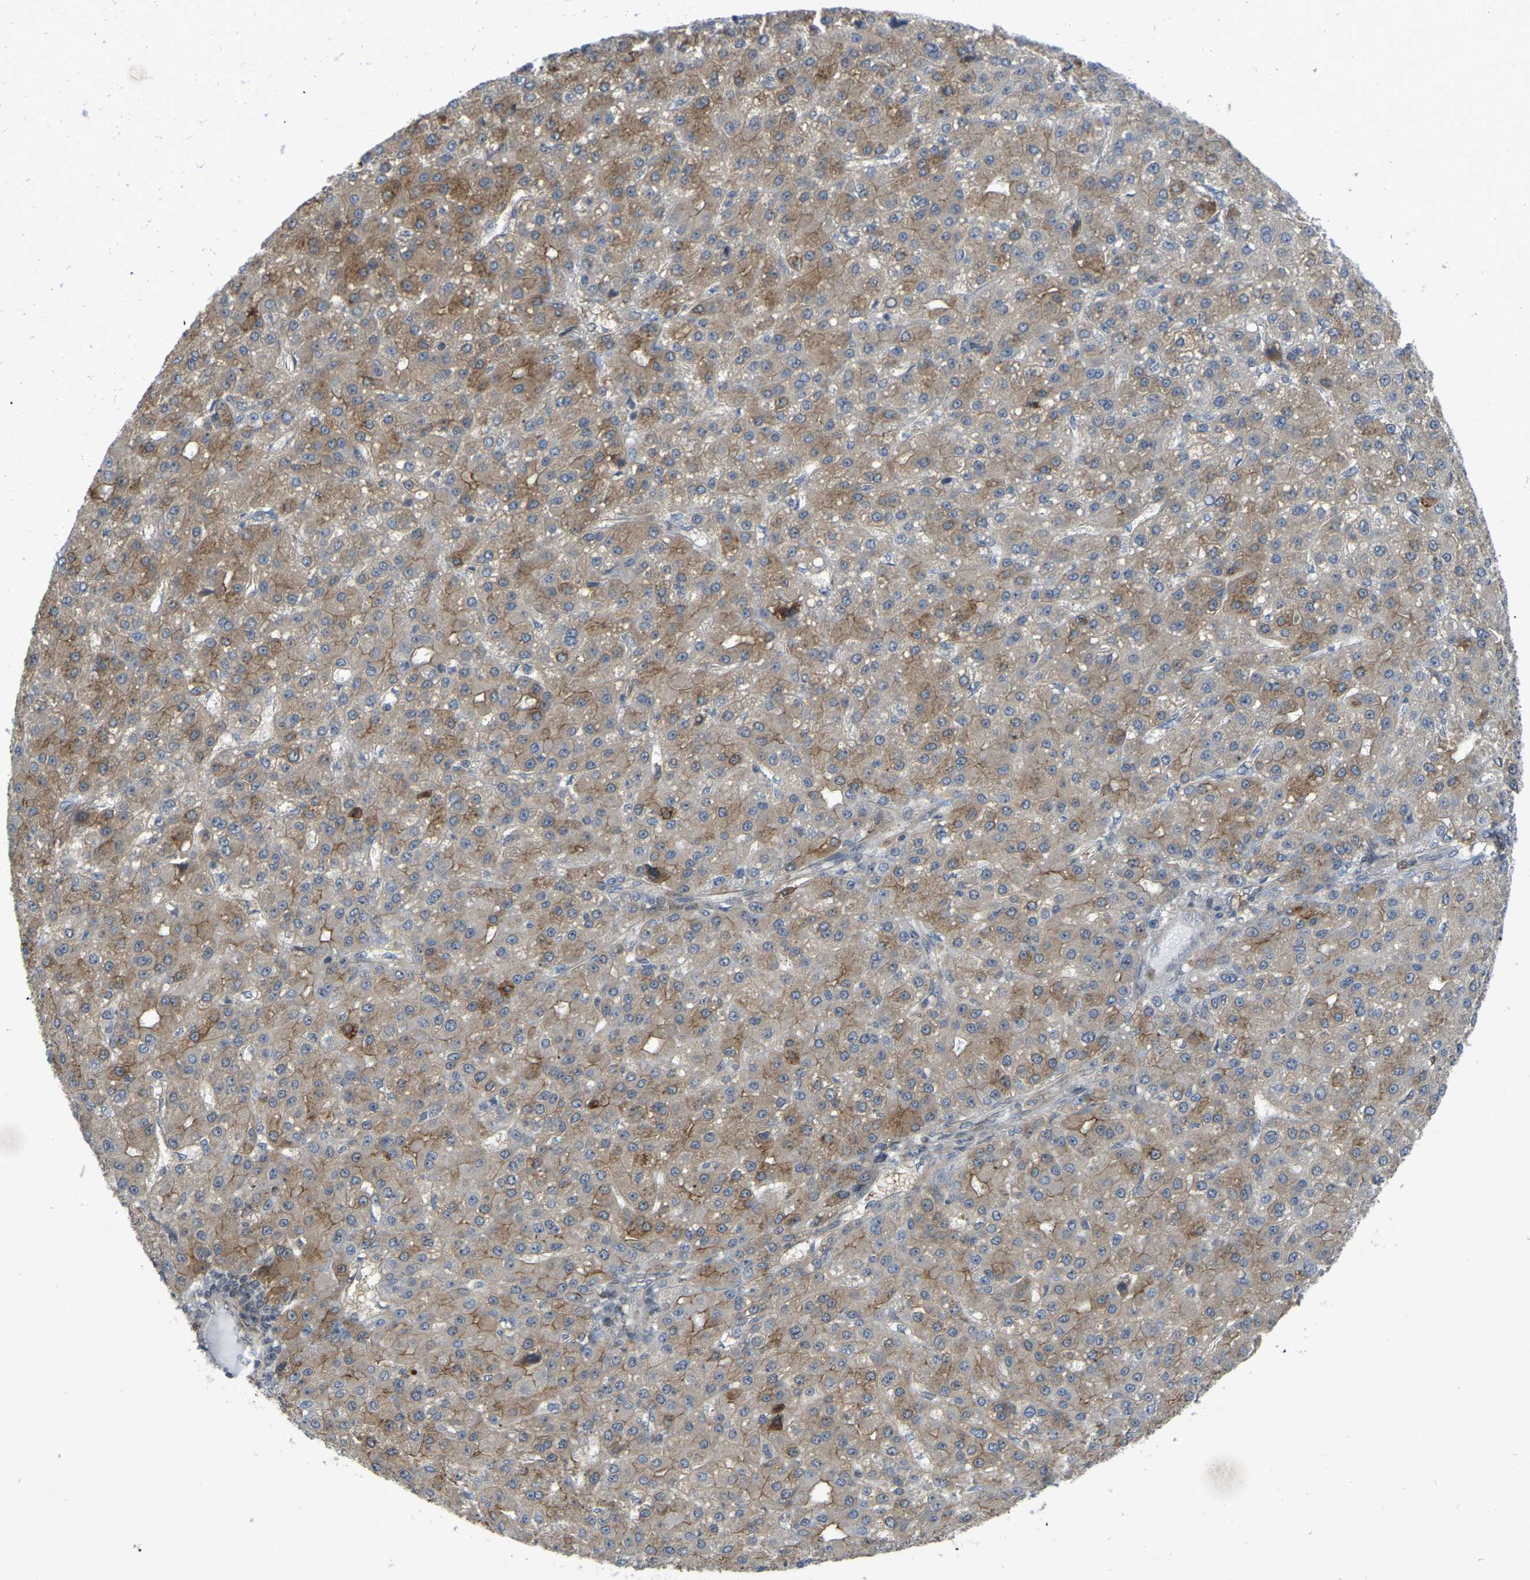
{"staining": {"intensity": "moderate", "quantity": ">75%", "location": "cytoplasmic/membranous"}, "tissue": "liver cancer", "cell_type": "Tumor cells", "image_type": "cancer", "snomed": [{"axis": "morphology", "description": "Carcinoma, Hepatocellular, NOS"}, {"axis": "topography", "description": "Liver"}], "caption": "Liver cancer (hepatocellular carcinoma) stained with a brown dye shows moderate cytoplasmic/membranous positive staining in approximately >75% of tumor cells.", "gene": "SERPINB5", "patient": {"sex": "male", "age": 67}}